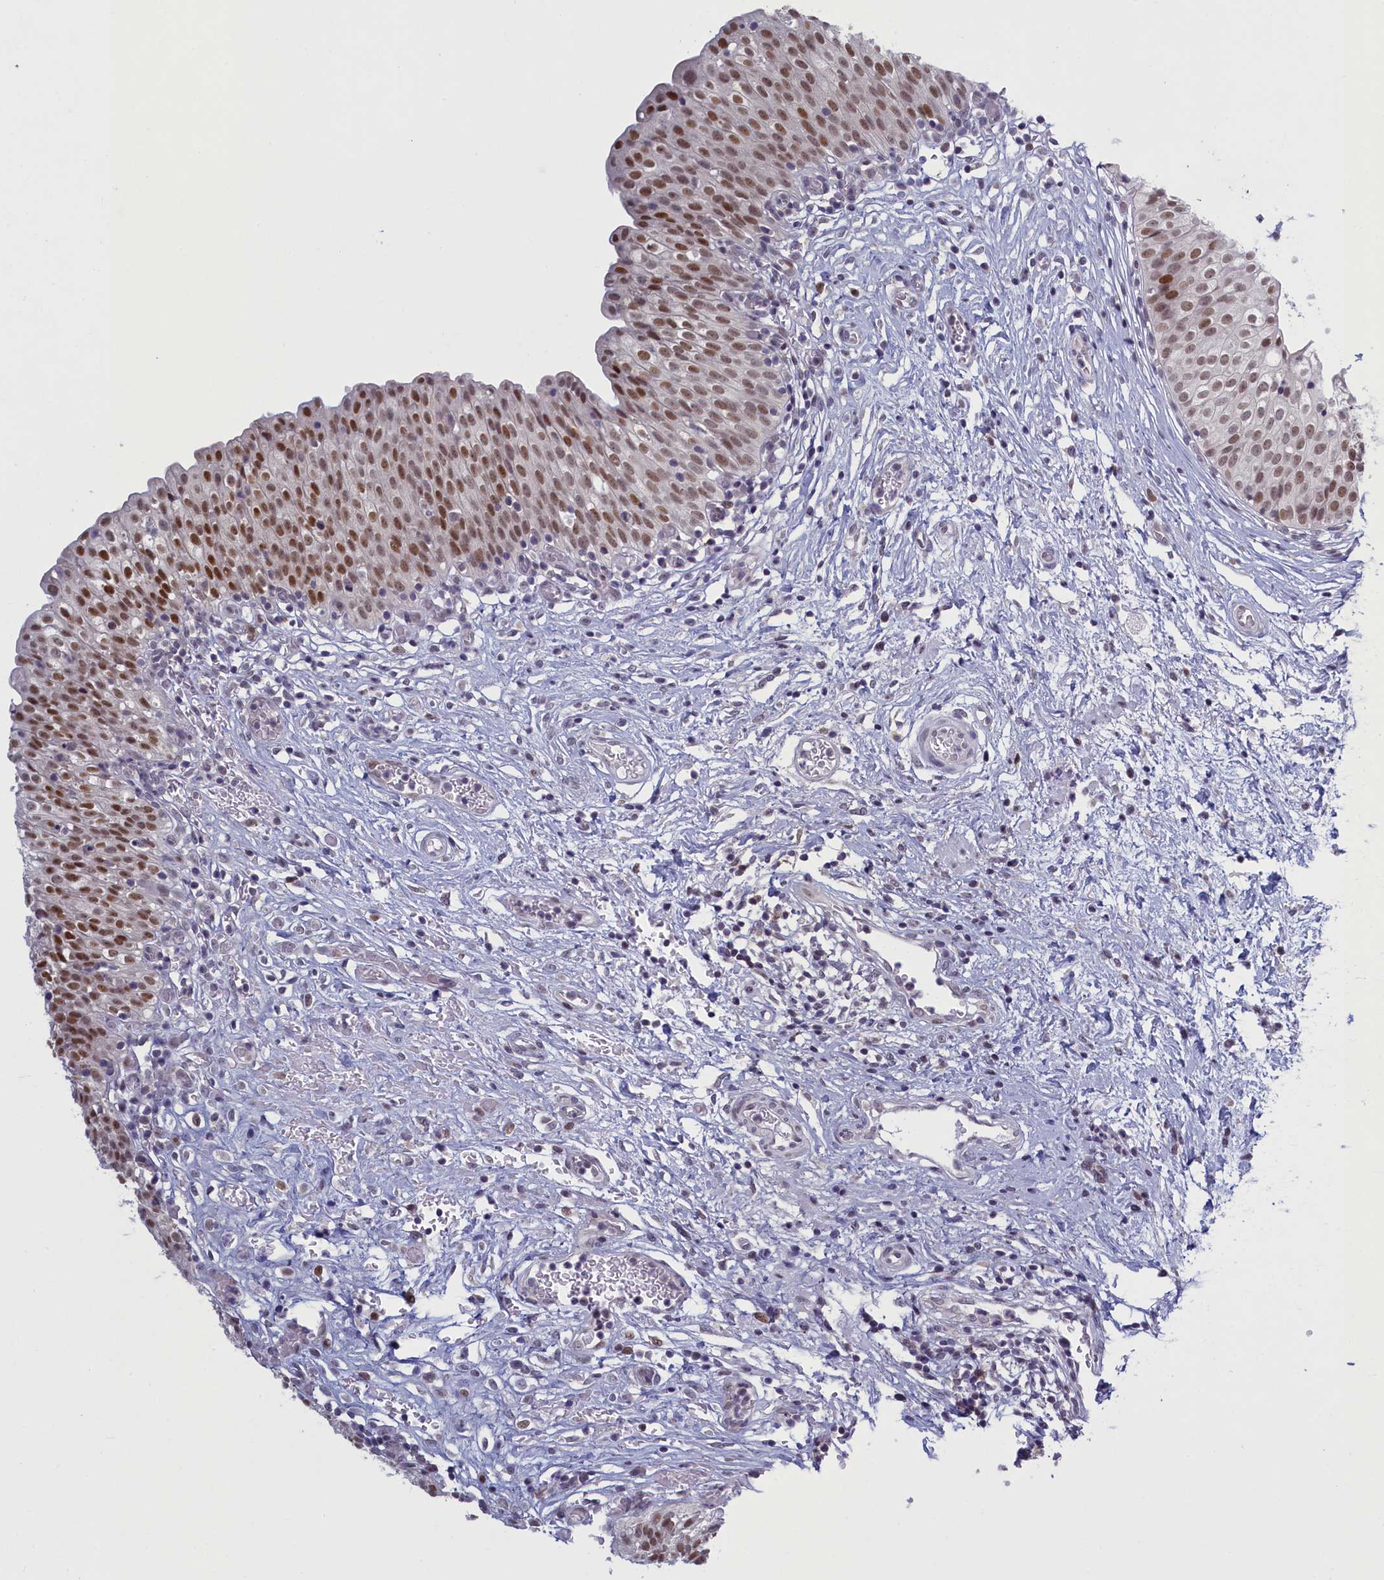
{"staining": {"intensity": "moderate", "quantity": ">75%", "location": "nuclear"}, "tissue": "urinary bladder", "cell_type": "Urothelial cells", "image_type": "normal", "snomed": [{"axis": "morphology", "description": "Normal tissue, NOS"}, {"axis": "topography", "description": "Urinary bladder"}], "caption": "Immunohistochemical staining of unremarkable urinary bladder shows medium levels of moderate nuclear expression in about >75% of urothelial cells.", "gene": "ATF7IP2", "patient": {"sex": "male", "age": 55}}